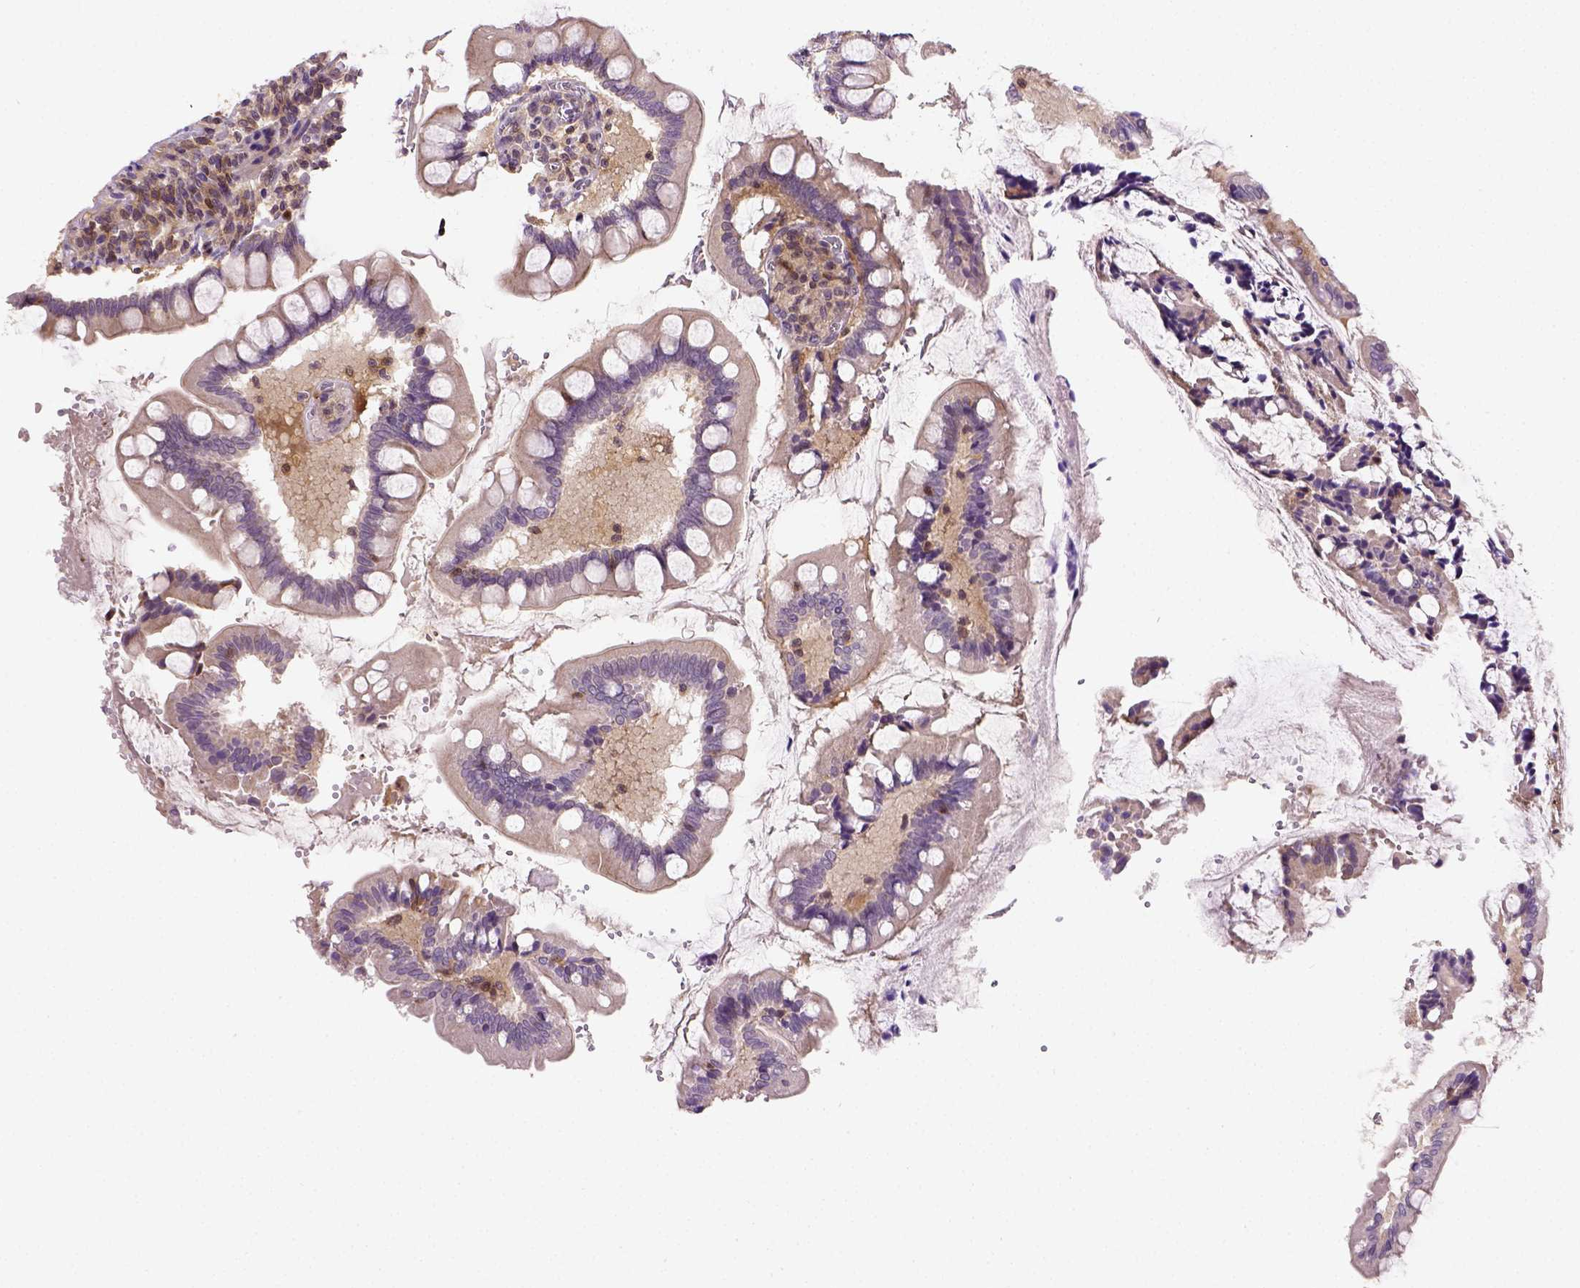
{"staining": {"intensity": "moderate", "quantity": "<25%", "location": "cytoplasmic/membranous,nuclear"}, "tissue": "small intestine", "cell_type": "Glandular cells", "image_type": "normal", "snomed": [{"axis": "morphology", "description": "Normal tissue, NOS"}, {"axis": "topography", "description": "Small intestine"}], "caption": "Immunohistochemistry (DAB (3,3'-diaminobenzidine)) staining of unremarkable human small intestine shows moderate cytoplasmic/membranous,nuclear protein staining in approximately <25% of glandular cells.", "gene": "MATK", "patient": {"sex": "female", "age": 56}}